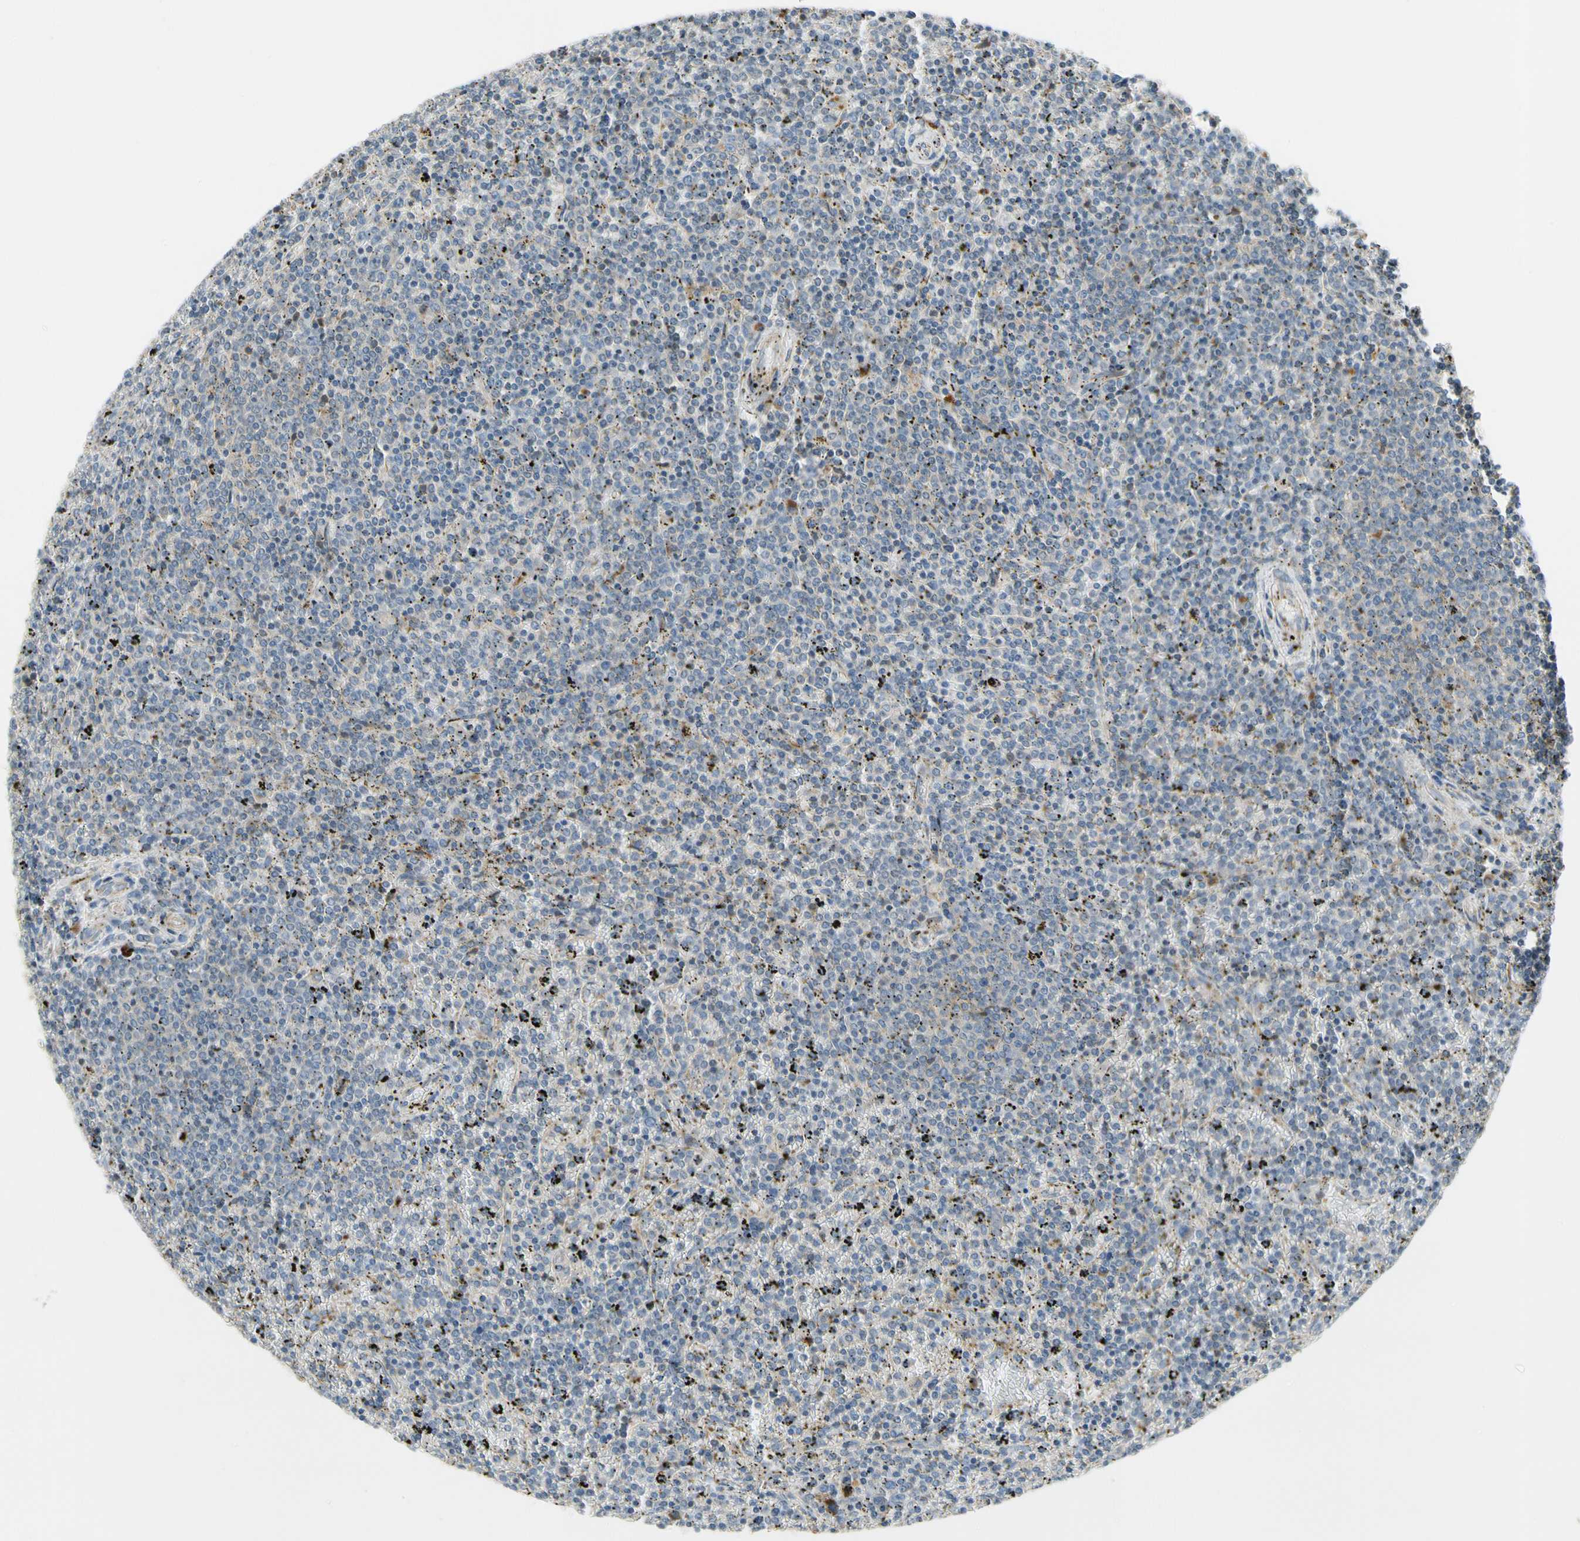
{"staining": {"intensity": "weak", "quantity": "<25%", "location": "cytoplasmic/membranous"}, "tissue": "lymphoma", "cell_type": "Tumor cells", "image_type": "cancer", "snomed": [{"axis": "morphology", "description": "Malignant lymphoma, non-Hodgkin's type, Low grade"}, {"axis": "topography", "description": "Spleen"}], "caption": "IHC image of human lymphoma stained for a protein (brown), which reveals no expression in tumor cells.", "gene": "MST1R", "patient": {"sex": "female", "age": 77}}